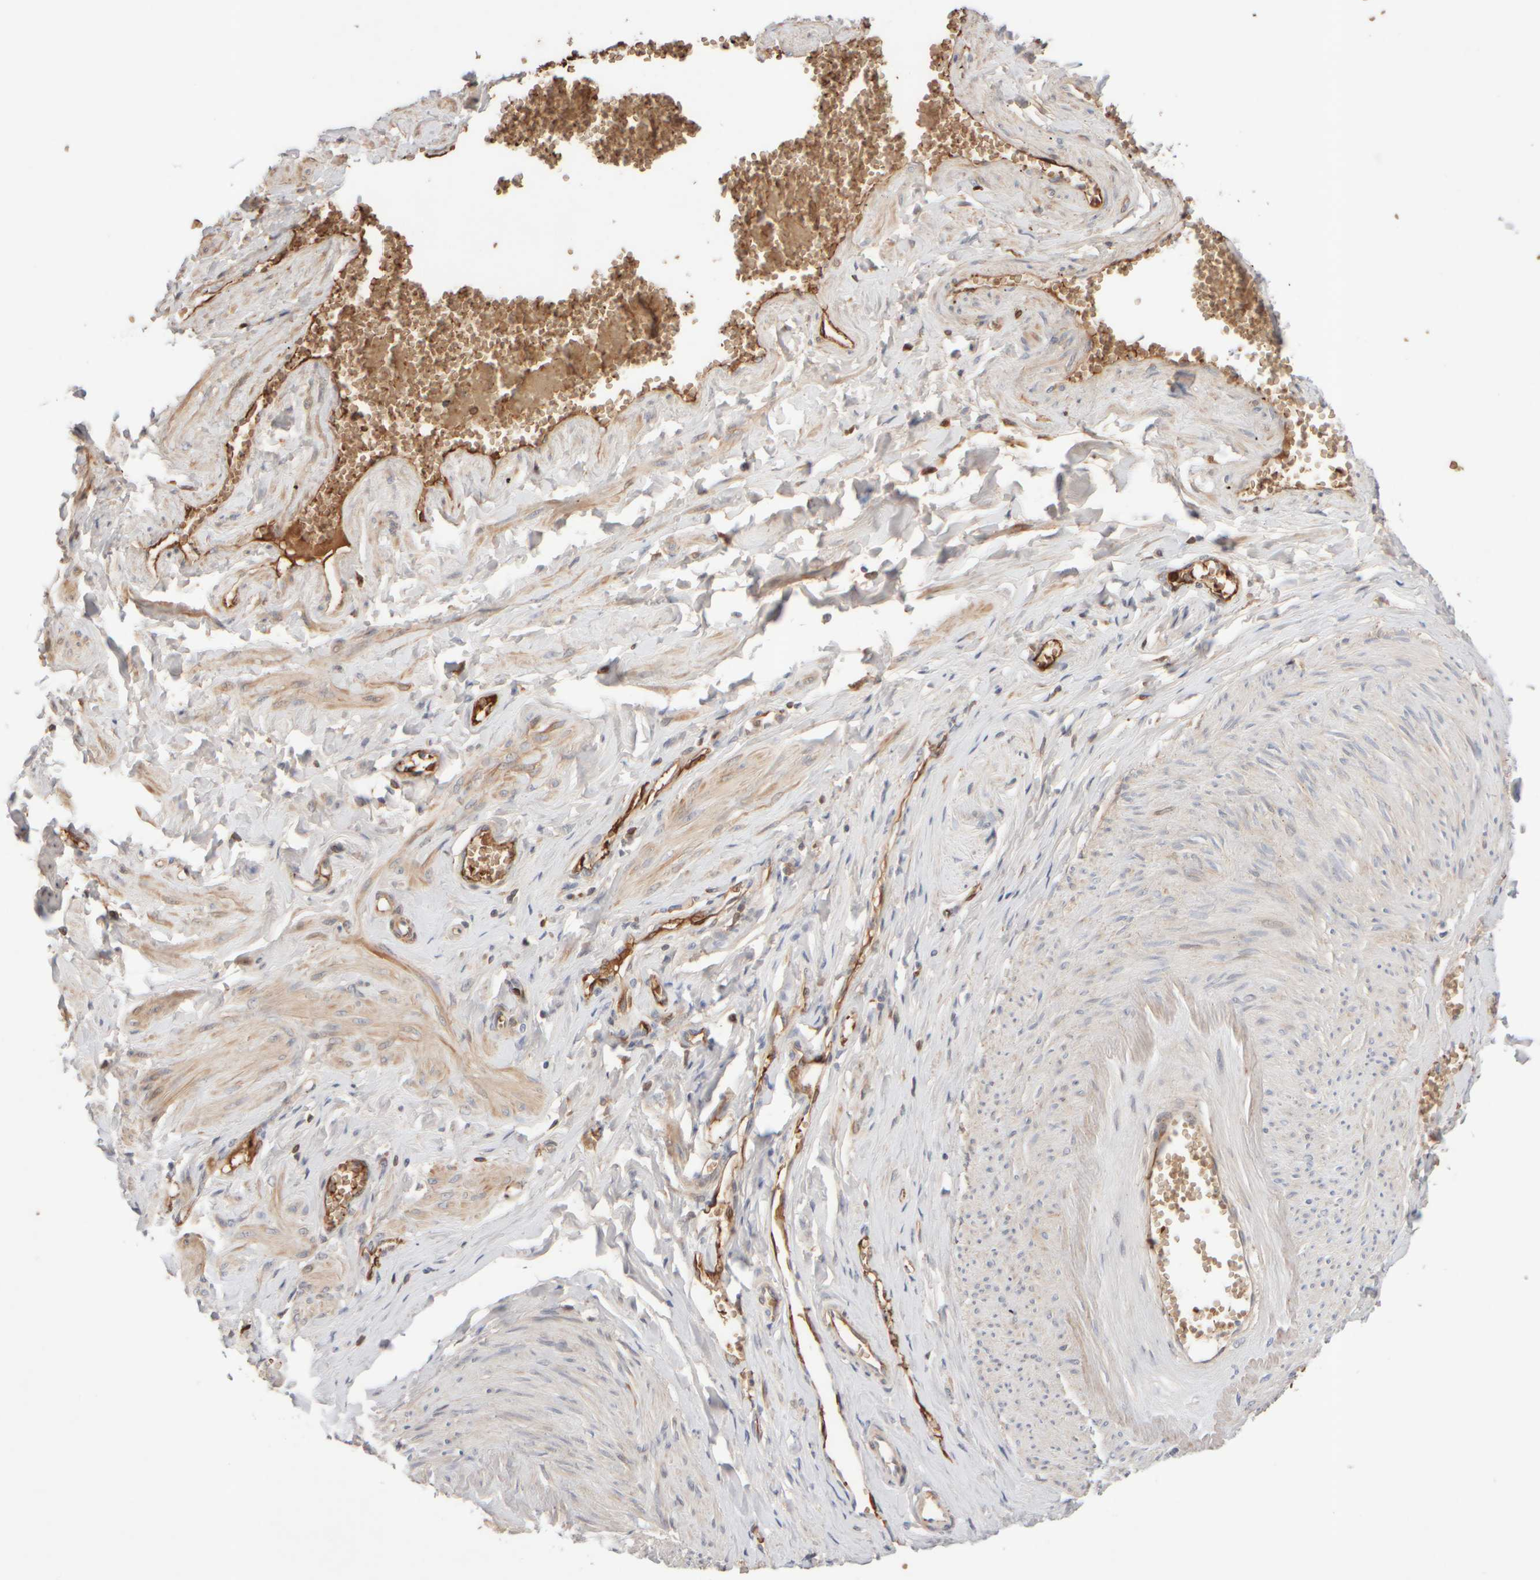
{"staining": {"intensity": "negative", "quantity": "none", "location": "none"}, "tissue": "adipose tissue", "cell_type": "Adipocytes", "image_type": "normal", "snomed": [{"axis": "morphology", "description": "Normal tissue, NOS"}, {"axis": "topography", "description": "Vascular tissue"}, {"axis": "topography", "description": "Fallopian tube"}, {"axis": "topography", "description": "Ovary"}], "caption": "Immunohistochemistry histopathology image of benign adipose tissue: adipose tissue stained with DAB exhibits no significant protein staining in adipocytes.", "gene": "MST1", "patient": {"sex": "female", "age": 67}}